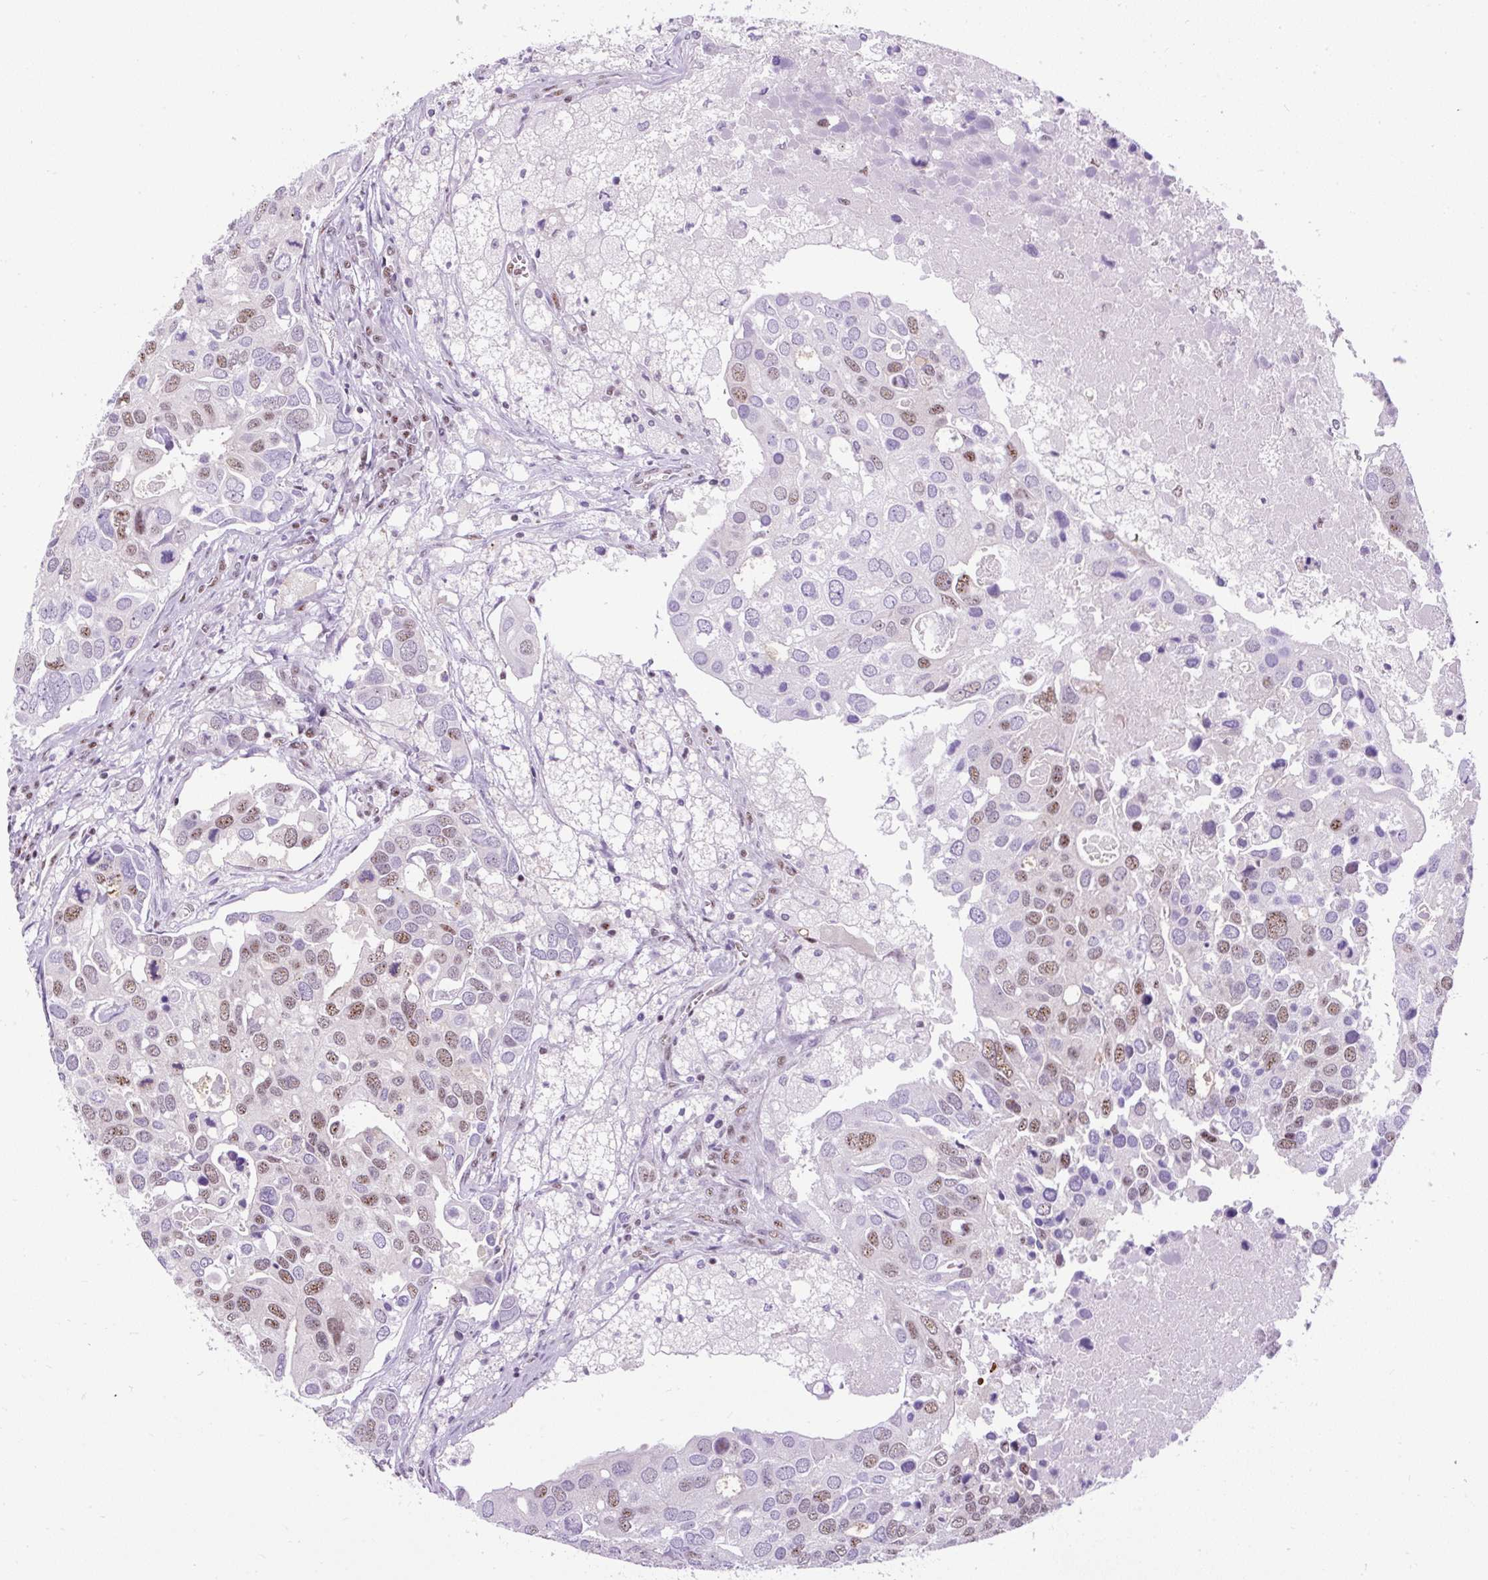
{"staining": {"intensity": "moderate", "quantity": "25%-75%", "location": "nuclear"}, "tissue": "breast cancer", "cell_type": "Tumor cells", "image_type": "cancer", "snomed": [{"axis": "morphology", "description": "Duct carcinoma"}, {"axis": "topography", "description": "Breast"}], "caption": "Tumor cells demonstrate moderate nuclear expression in approximately 25%-75% of cells in infiltrating ductal carcinoma (breast).", "gene": "SMC5", "patient": {"sex": "female", "age": 83}}